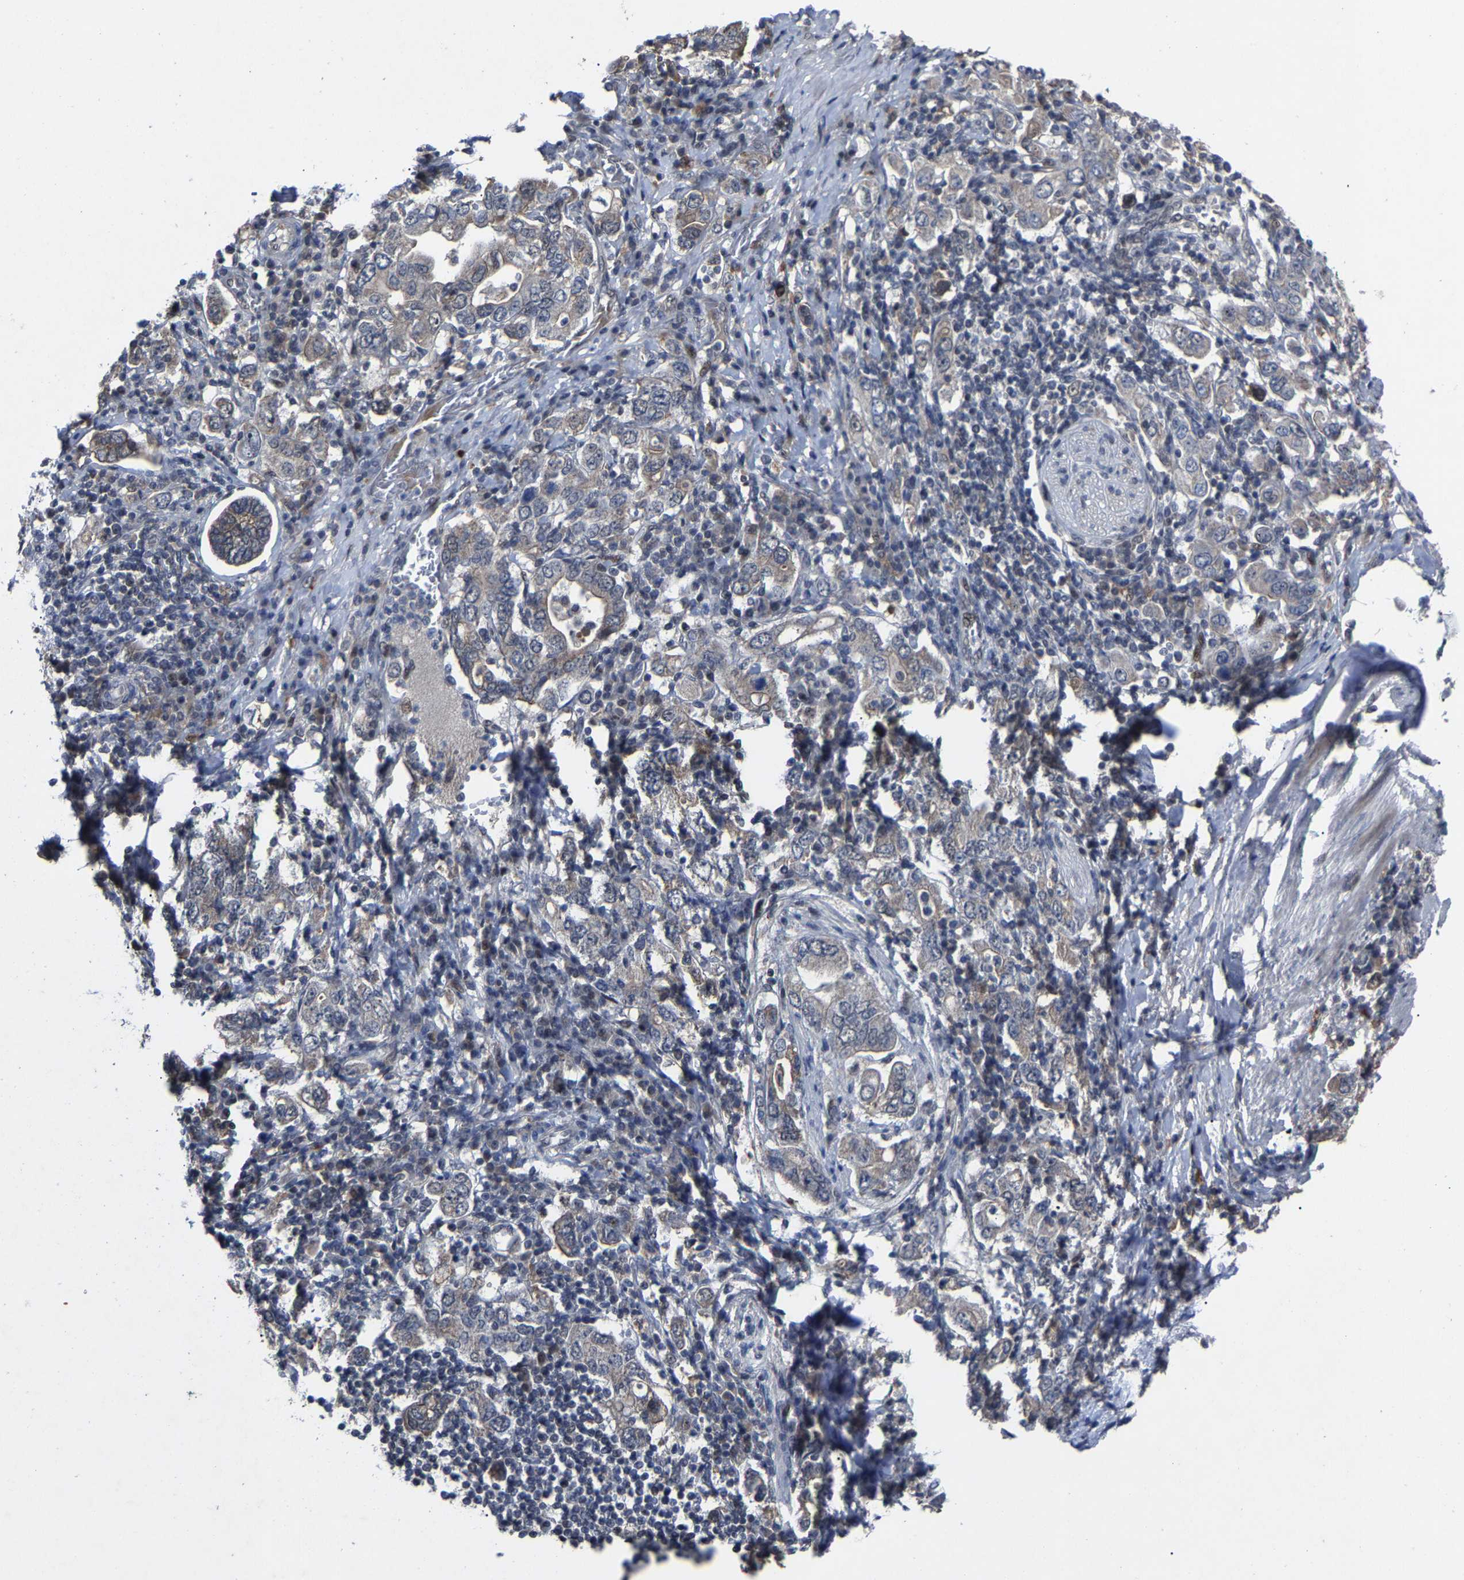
{"staining": {"intensity": "weak", "quantity": "<25%", "location": "cytoplasmic/membranous"}, "tissue": "stomach cancer", "cell_type": "Tumor cells", "image_type": "cancer", "snomed": [{"axis": "morphology", "description": "Adenocarcinoma, NOS"}, {"axis": "topography", "description": "Stomach, upper"}], "caption": "Immunohistochemistry micrograph of stomach cancer (adenocarcinoma) stained for a protein (brown), which displays no positivity in tumor cells.", "gene": "LSM8", "patient": {"sex": "male", "age": 62}}